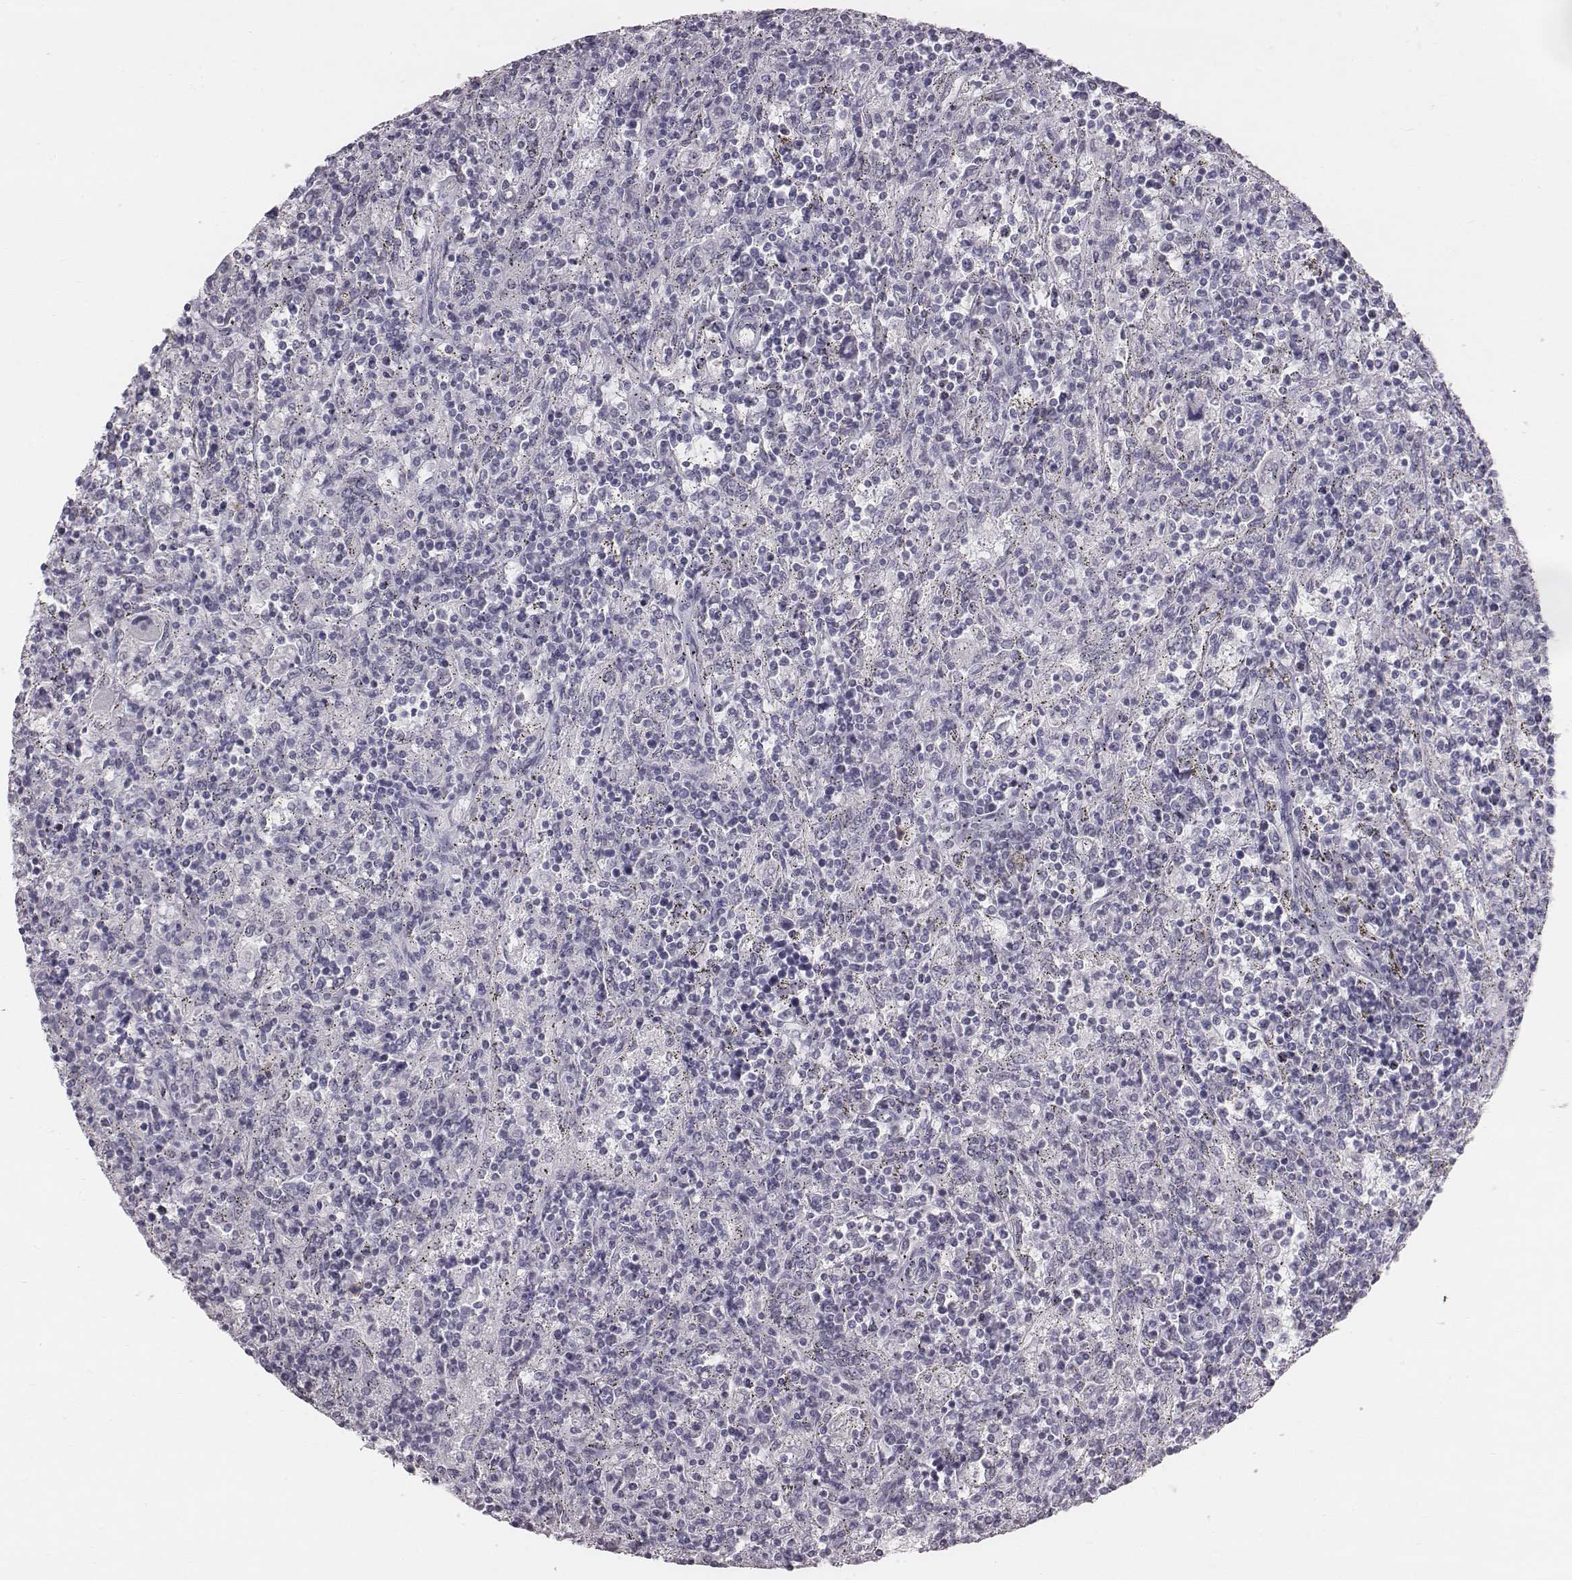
{"staining": {"intensity": "negative", "quantity": "none", "location": "none"}, "tissue": "lymphoma", "cell_type": "Tumor cells", "image_type": "cancer", "snomed": [{"axis": "morphology", "description": "Malignant lymphoma, non-Hodgkin's type, Low grade"}, {"axis": "topography", "description": "Spleen"}], "caption": "There is no significant staining in tumor cells of low-grade malignant lymphoma, non-Hodgkin's type.", "gene": "C6orf58", "patient": {"sex": "male", "age": 62}}